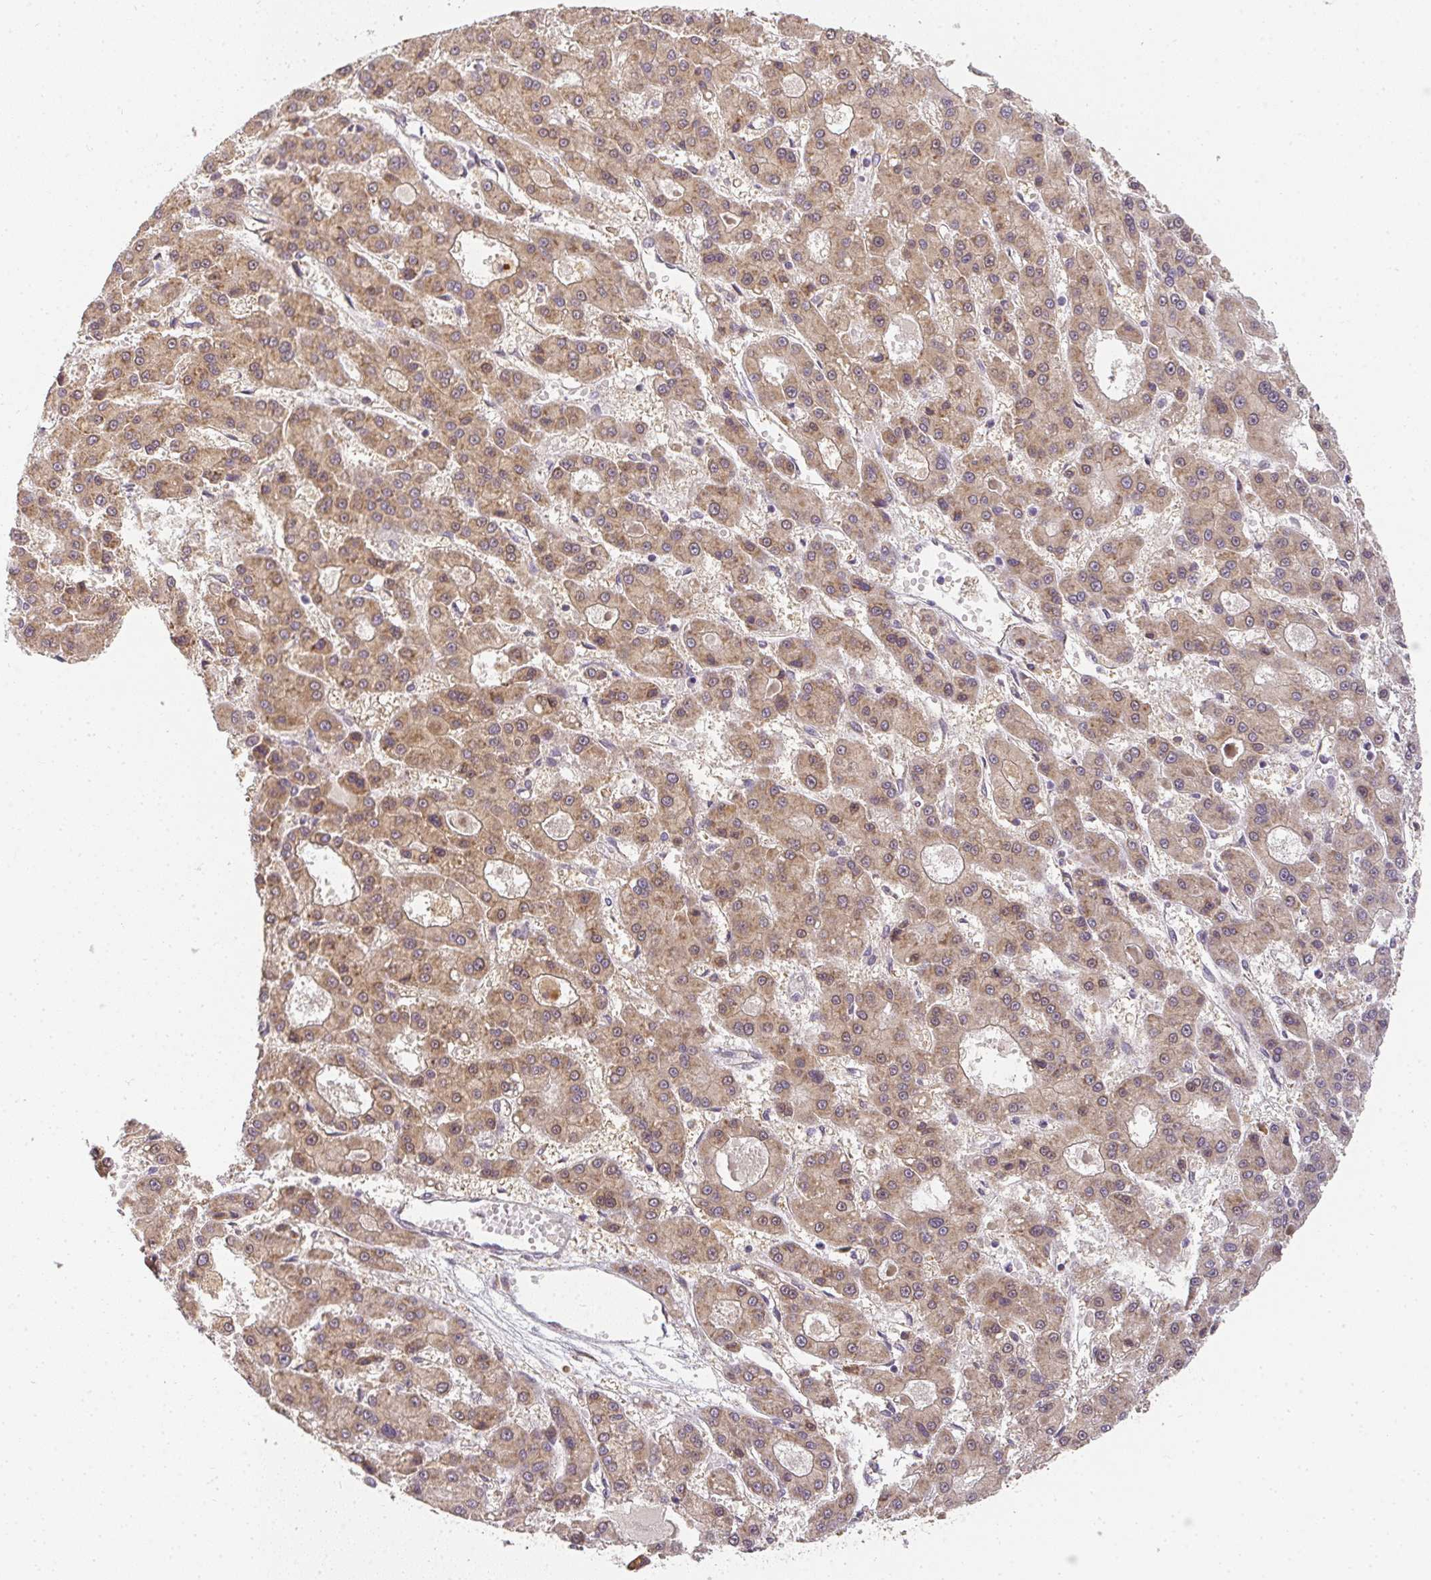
{"staining": {"intensity": "moderate", "quantity": ">75%", "location": "cytoplasmic/membranous"}, "tissue": "liver cancer", "cell_type": "Tumor cells", "image_type": "cancer", "snomed": [{"axis": "morphology", "description": "Carcinoma, Hepatocellular, NOS"}, {"axis": "topography", "description": "Liver"}], "caption": "Immunohistochemical staining of human liver cancer reveals medium levels of moderate cytoplasmic/membranous positivity in about >75% of tumor cells.", "gene": "SLC35B3", "patient": {"sex": "male", "age": 70}}